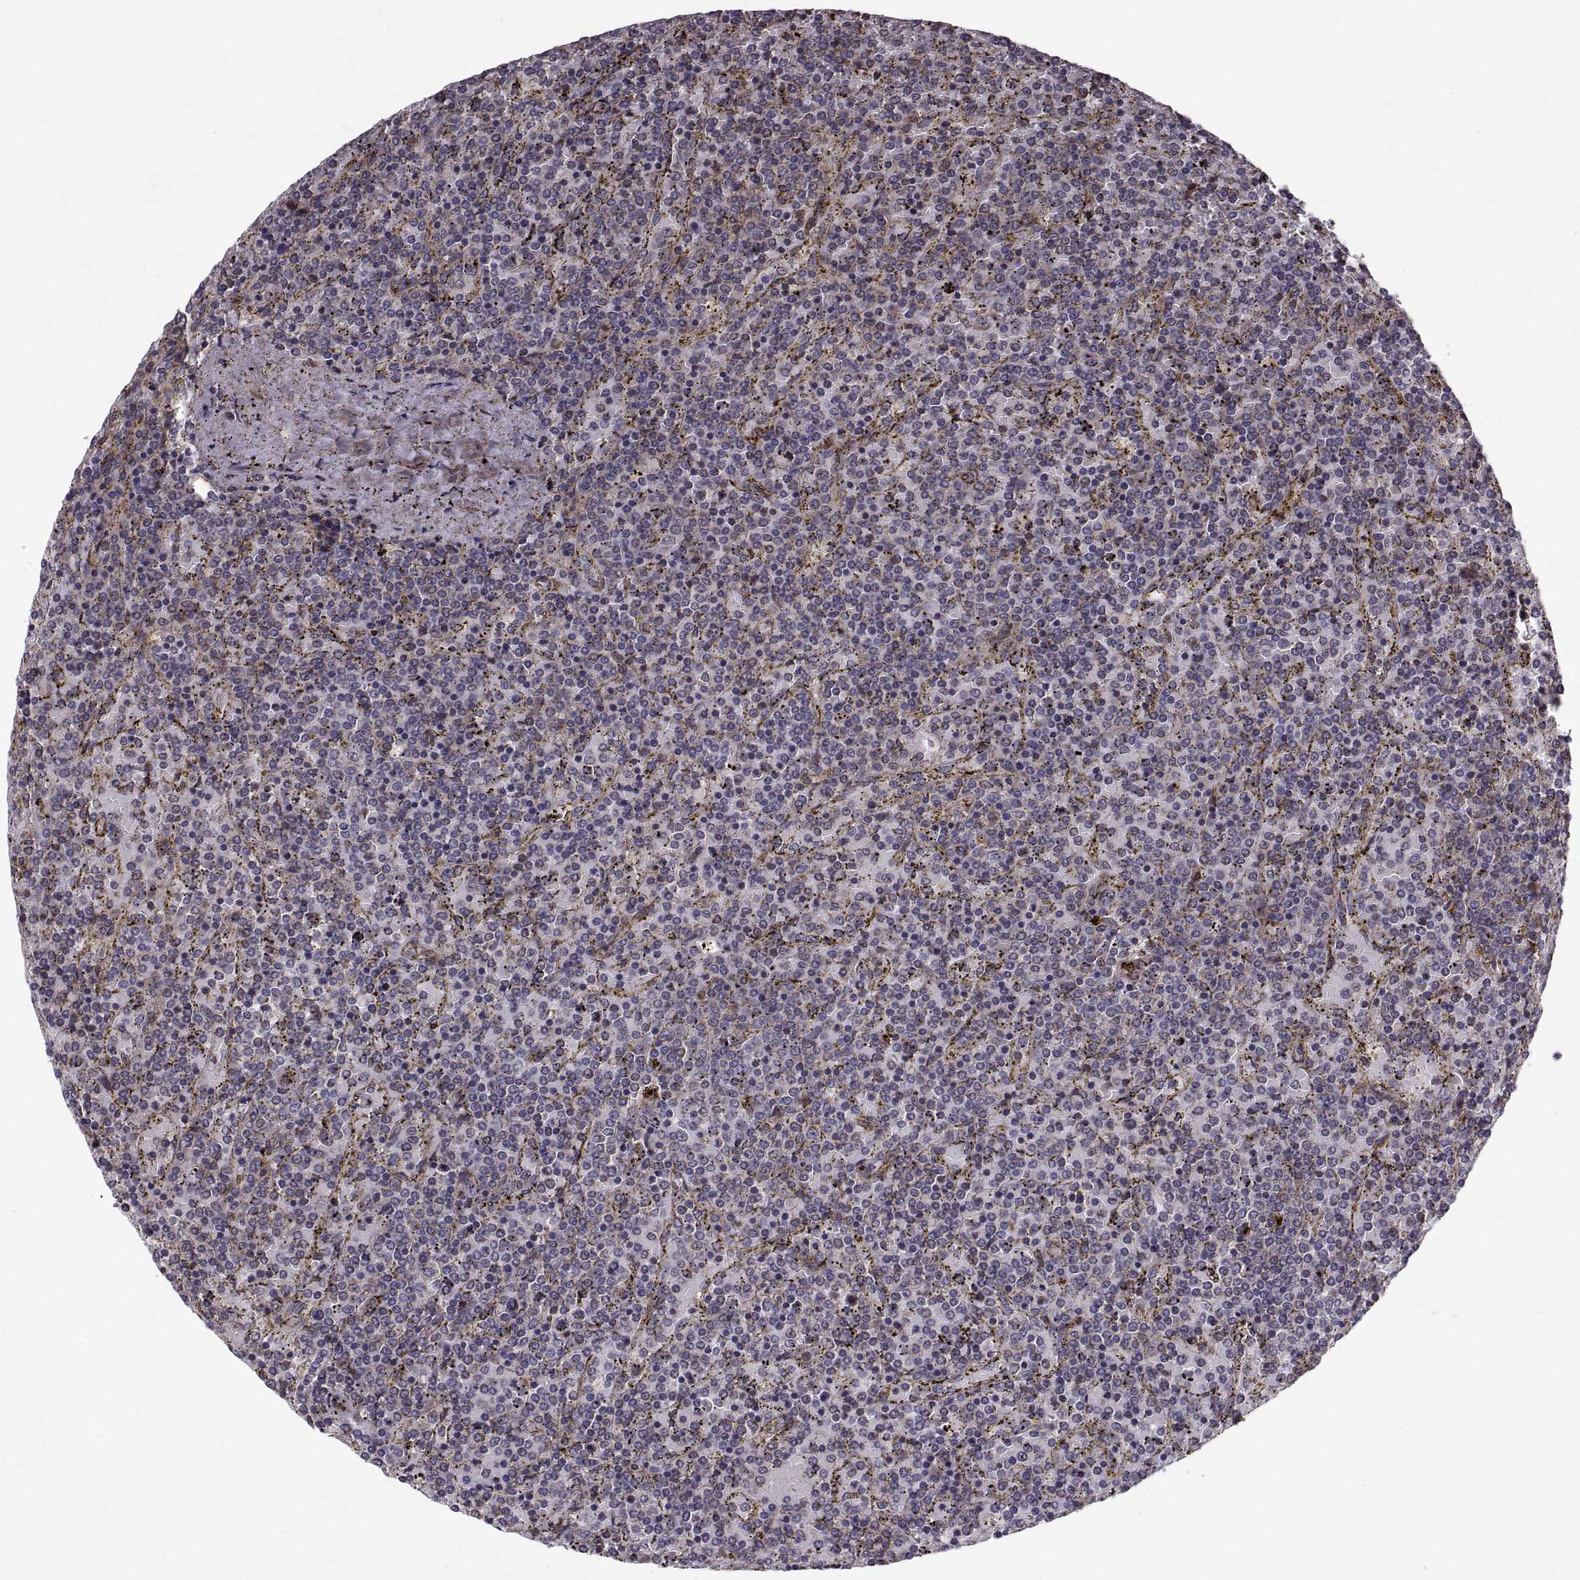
{"staining": {"intensity": "negative", "quantity": "none", "location": "none"}, "tissue": "lymphoma", "cell_type": "Tumor cells", "image_type": "cancer", "snomed": [{"axis": "morphology", "description": "Malignant lymphoma, non-Hodgkin's type, Low grade"}, {"axis": "topography", "description": "Spleen"}], "caption": "An immunohistochemistry photomicrograph of low-grade malignant lymphoma, non-Hodgkin's type is shown. There is no staining in tumor cells of low-grade malignant lymphoma, non-Hodgkin's type.", "gene": "PMM2", "patient": {"sex": "female", "age": 77}}